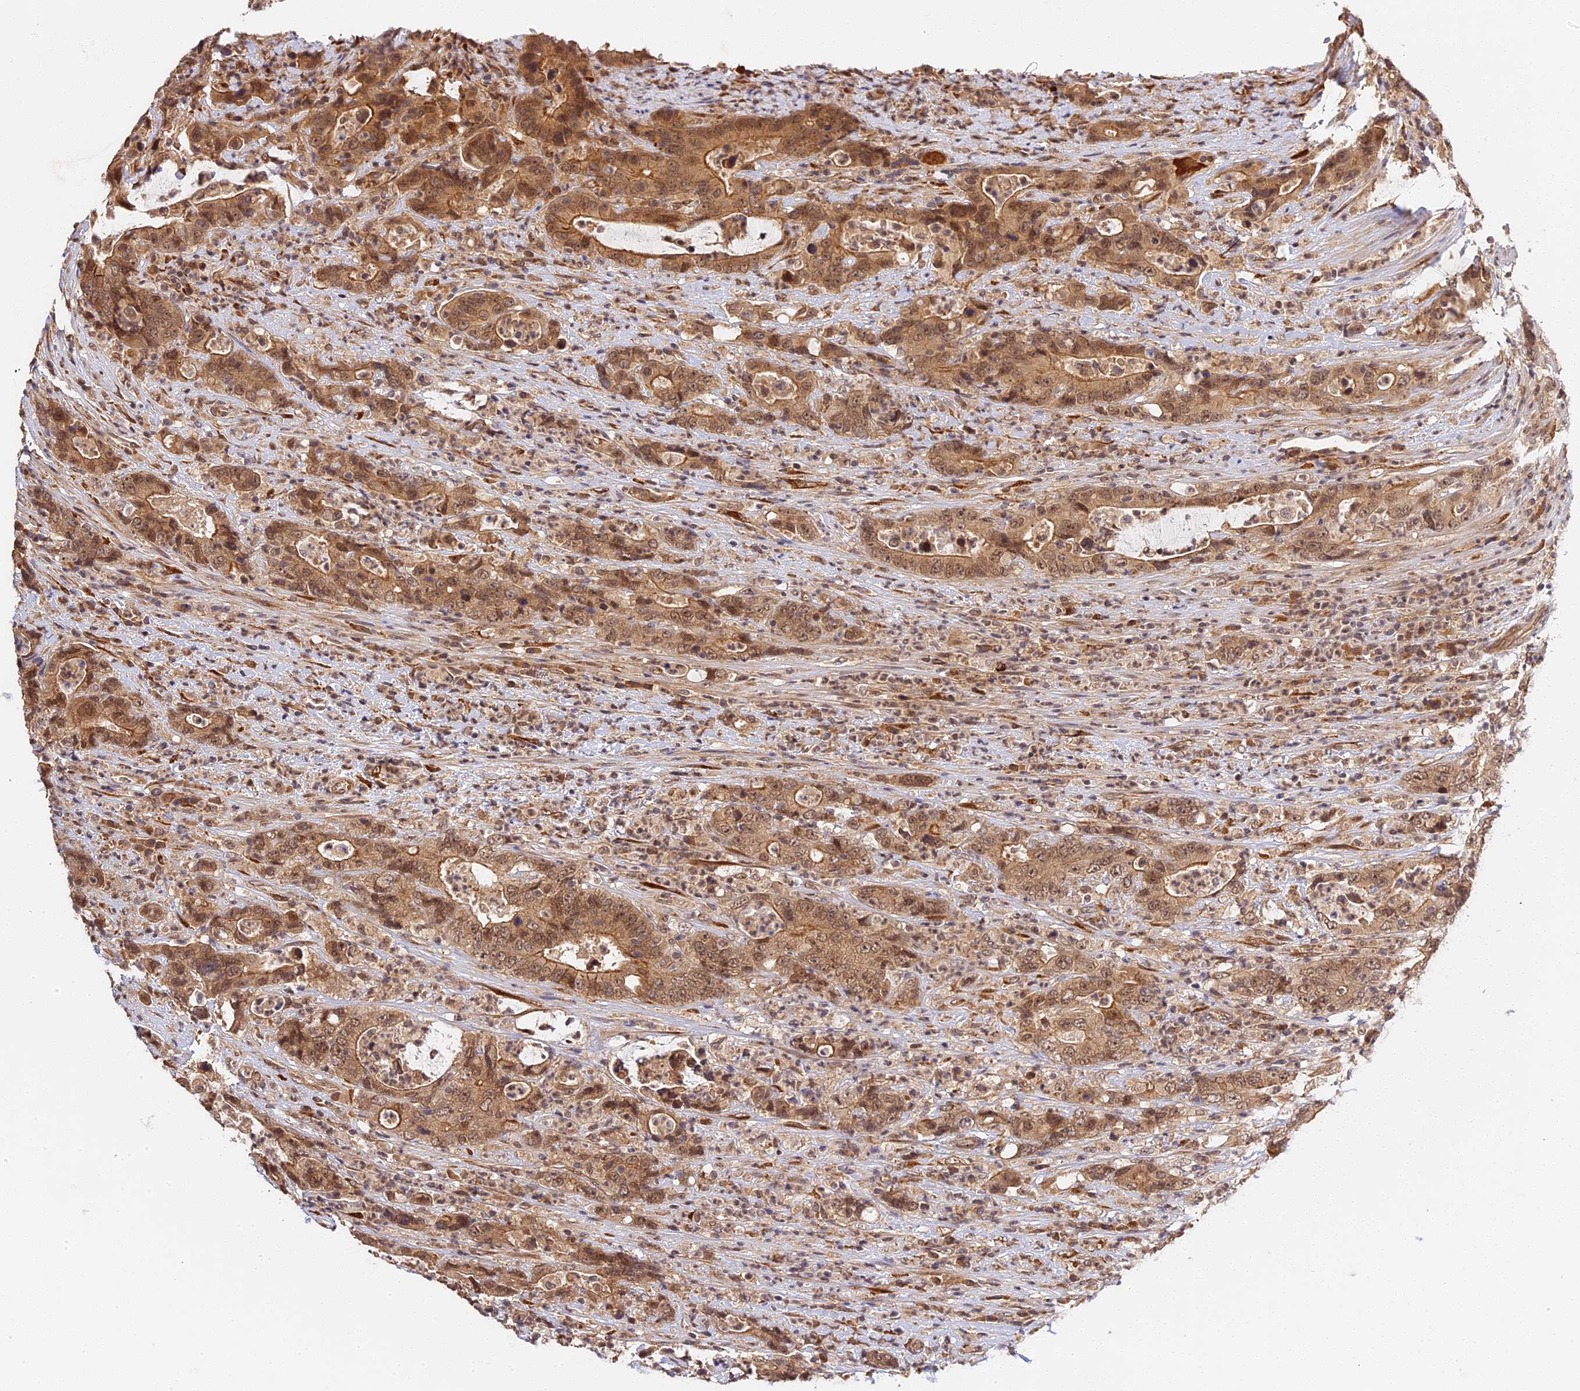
{"staining": {"intensity": "moderate", "quantity": ">75%", "location": "cytoplasmic/membranous"}, "tissue": "colorectal cancer", "cell_type": "Tumor cells", "image_type": "cancer", "snomed": [{"axis": "morphology", "description": "Adenocarcinoma, NOS"}, {"axis": "topography", "description": "Colon"}], "caption": "Protein positivity by immunohistochemistry exhibits moderate cytoplasmic/membranous expression in approximately >75% of tumor cells in colorectal cancer. (Brightfield microscopy of DAB IHC at high magnification).", "gene": "IMPACT", "patient": {"sex": "female", "age": 75}}